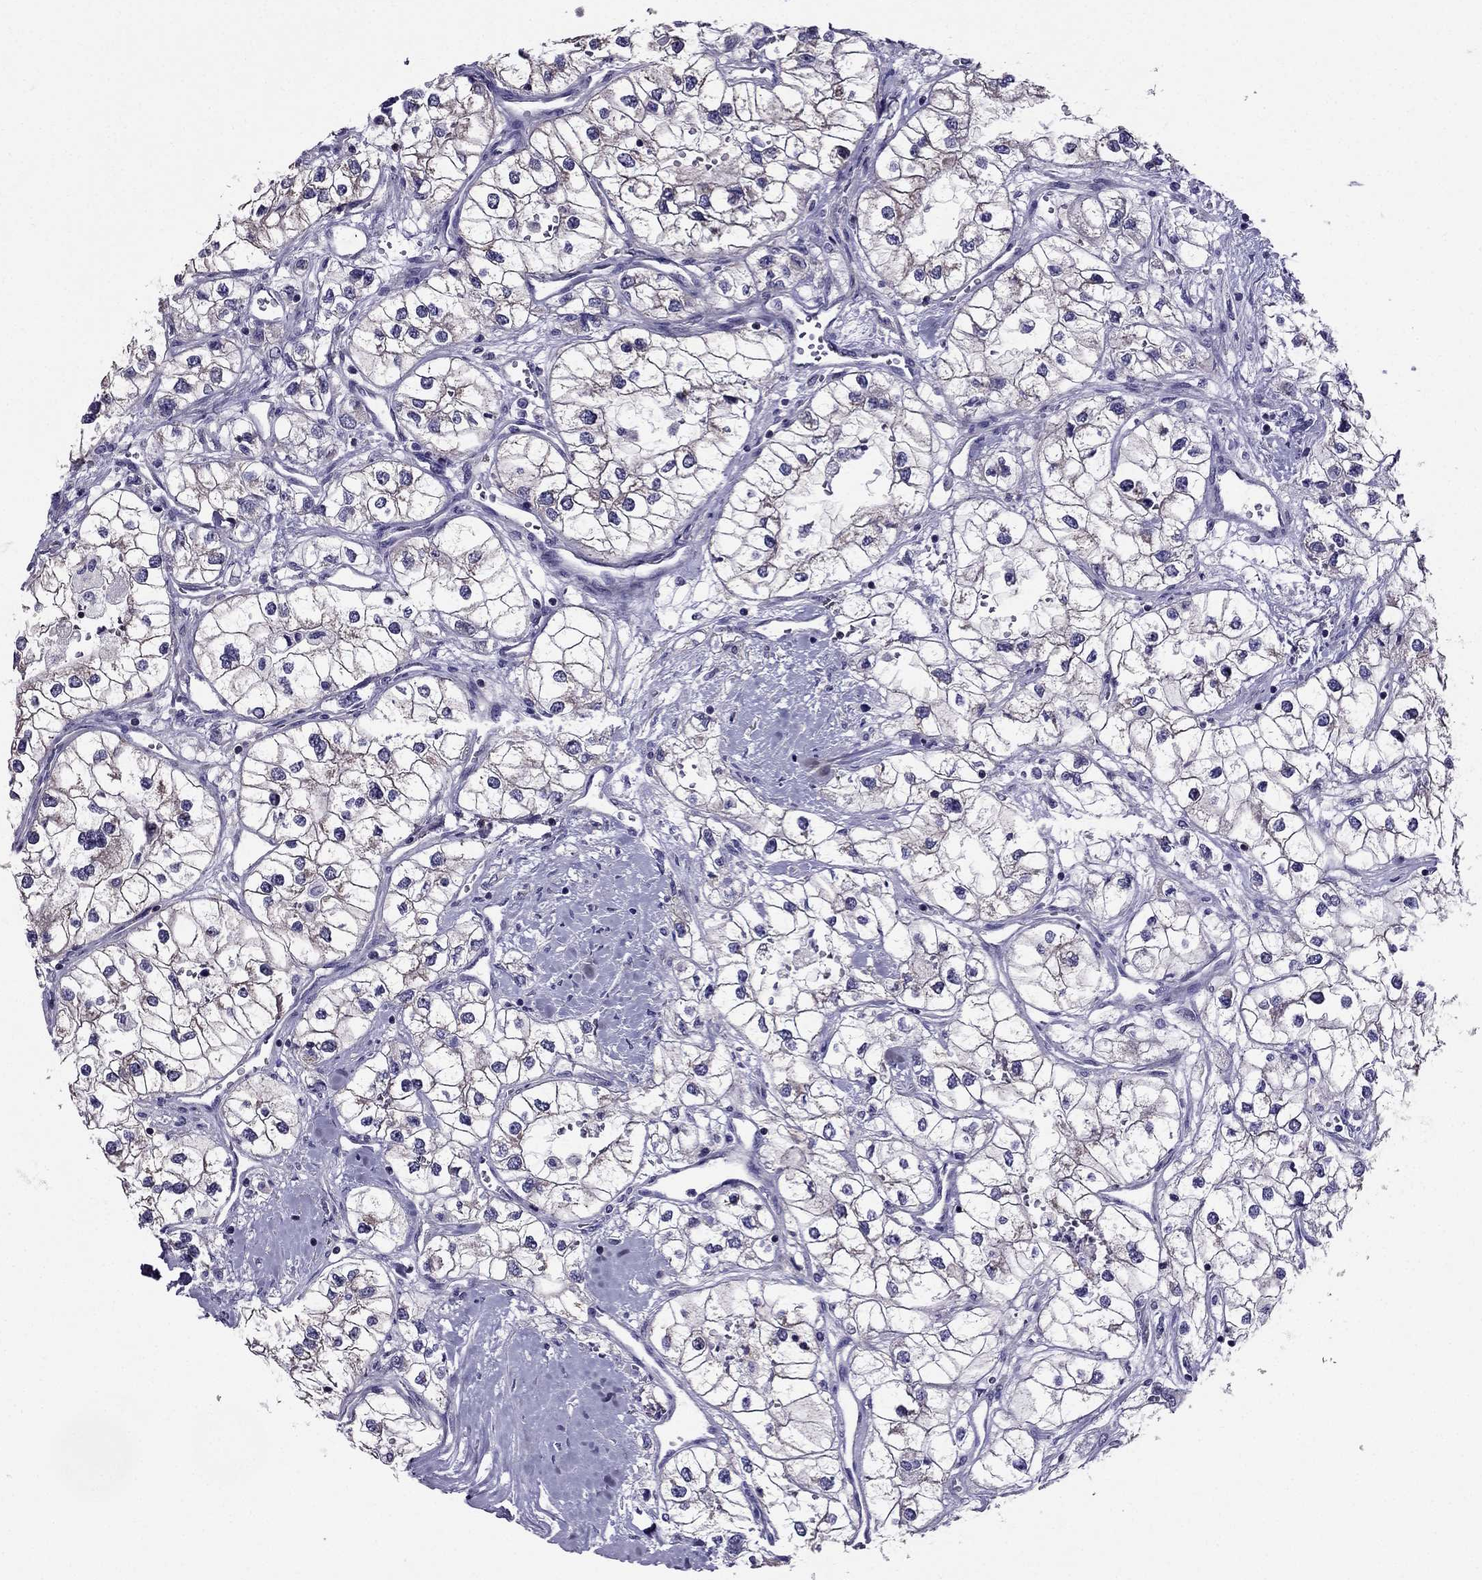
{"staining": {"intensity": "weak", "quantity": "25%-75%", "location": "cytoplasmic/membranous"}, "tissue": "renal cancer", "cell_type": "Tumor cells", "image_type": "cancer", "snomed": [{"axis": "morphology", "description": "Adenocarcinoma, NOS"}, {"axis": "topography", "description": "Kidney"}], "caption": "The immunohistochemical stain shows weak cytoplasmic/membranous staining in tumor cells of renal adenocarcinoma tissue.", "gene": "AAK1", "patient": {"sex": "male", "age": 59}}